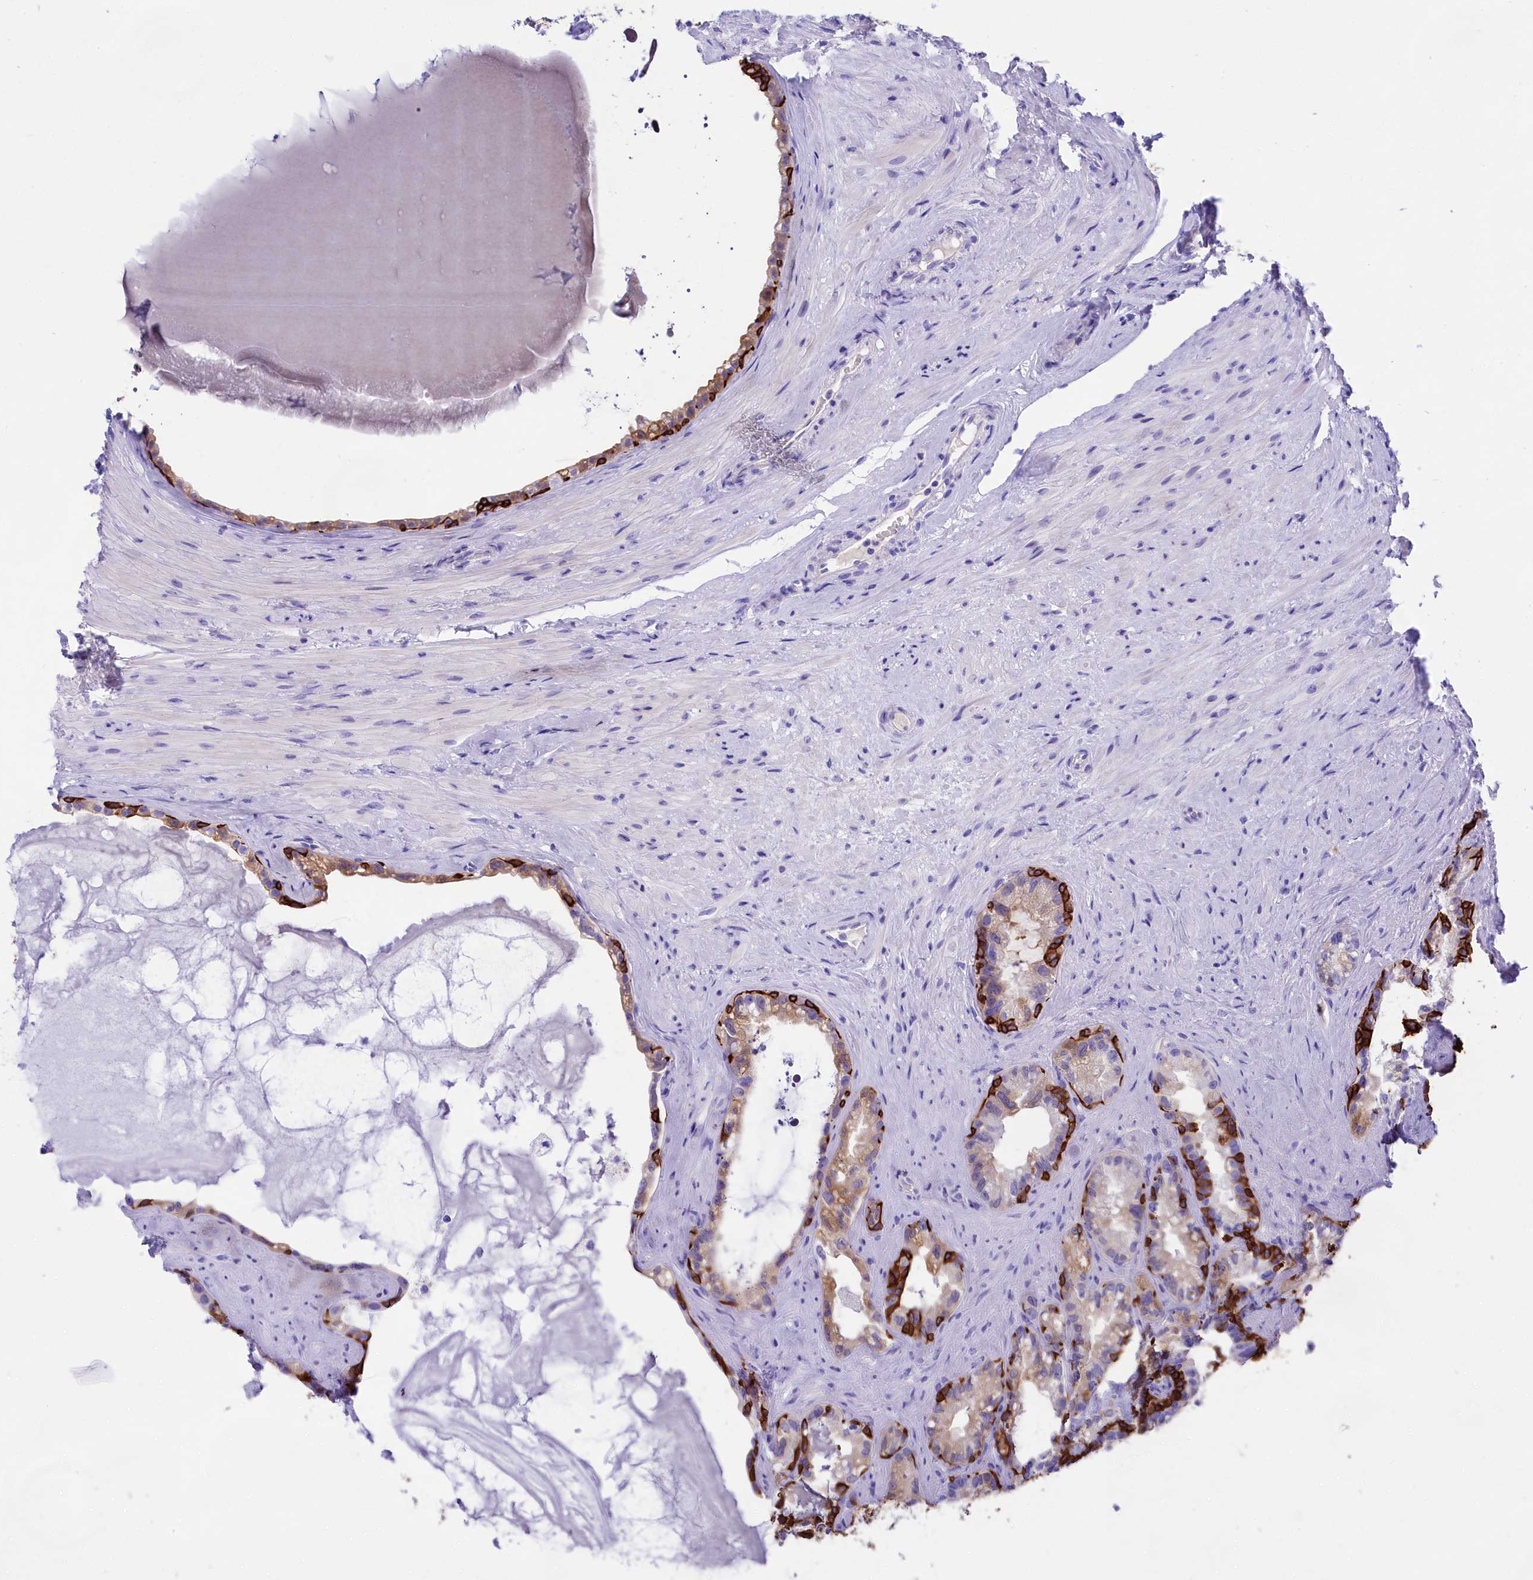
{"staining": {"intensity": "strong", "quantity": "25%-75%", "location": "cytoplasmic/membranous"}, "tissue": "seminal vesicle", "cell_type": "Glandular cells", "image_type": "normal", "snomed": [{"axis": "morphology", "description": "Normal tissue, NOS"}, {"axis": "topography", "description": "Prostate"}, {"axis": "topography", "description": "Seminal veicle"}], "caption": "Glandular cells reveal strong cytoplasmic/membranous positivity in about 25%-75% of cells in unremarkable seminal vesicle.", "gene": "SULT2A1", "patient": {"sex": "male", "age": 79}}